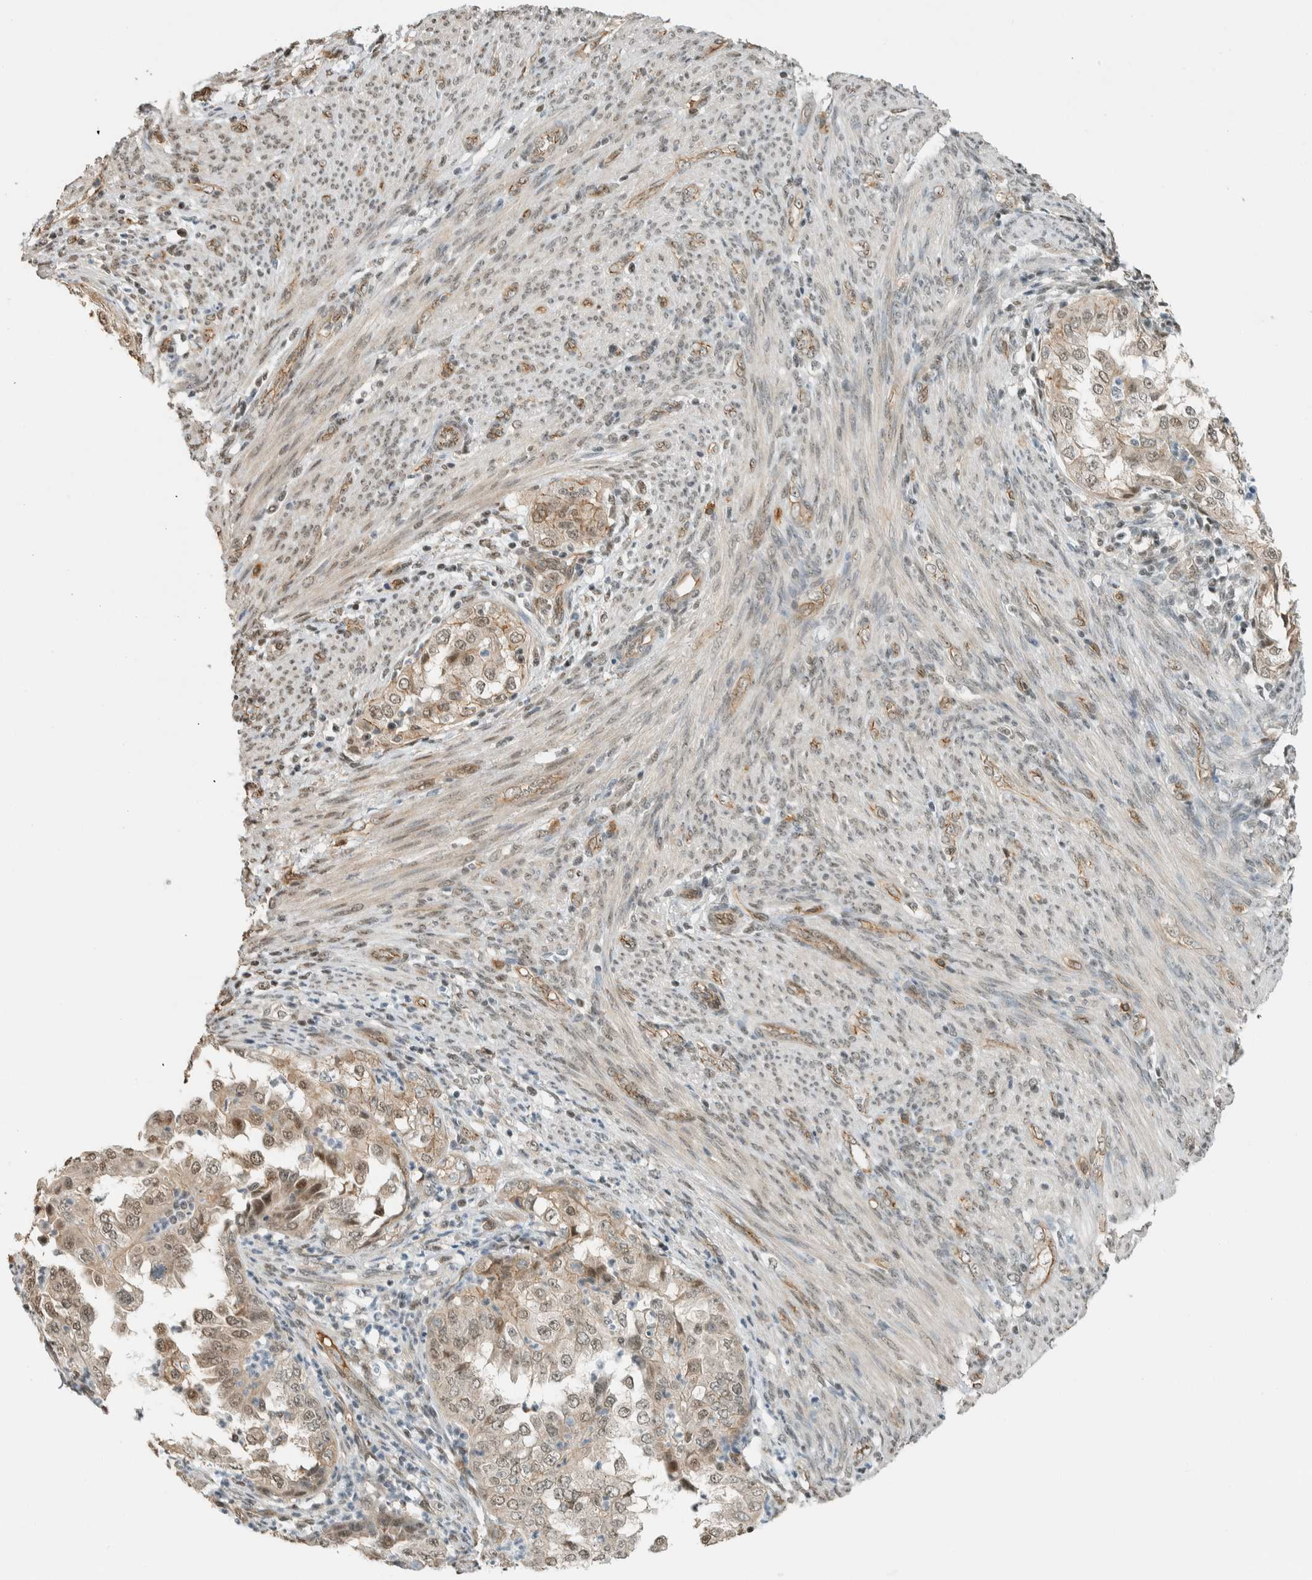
{"staining": {"intensity": "weak", "quantity": "25%-75%", "location": "cytoplasmic/membranous,nuclear"}, "tissue": "endometrial cancer", "cell_type": "Tumor cells", "image_type": "cancer", "snomed": [{"axis": "morphology", "description": "Adenocarcinoma, NOS"}, {"axis": "topography", "description": "Endometrium"}], "caption": "This photomicrograph reveals immunohistochemistry staining of endometrial cancer, with low weak cytoplasmic/membranous and nuclear staining in about 25%-75% of tumor cells.", "gene": "NIBAN2", "patient": {"sex": "female", "age": 85}}